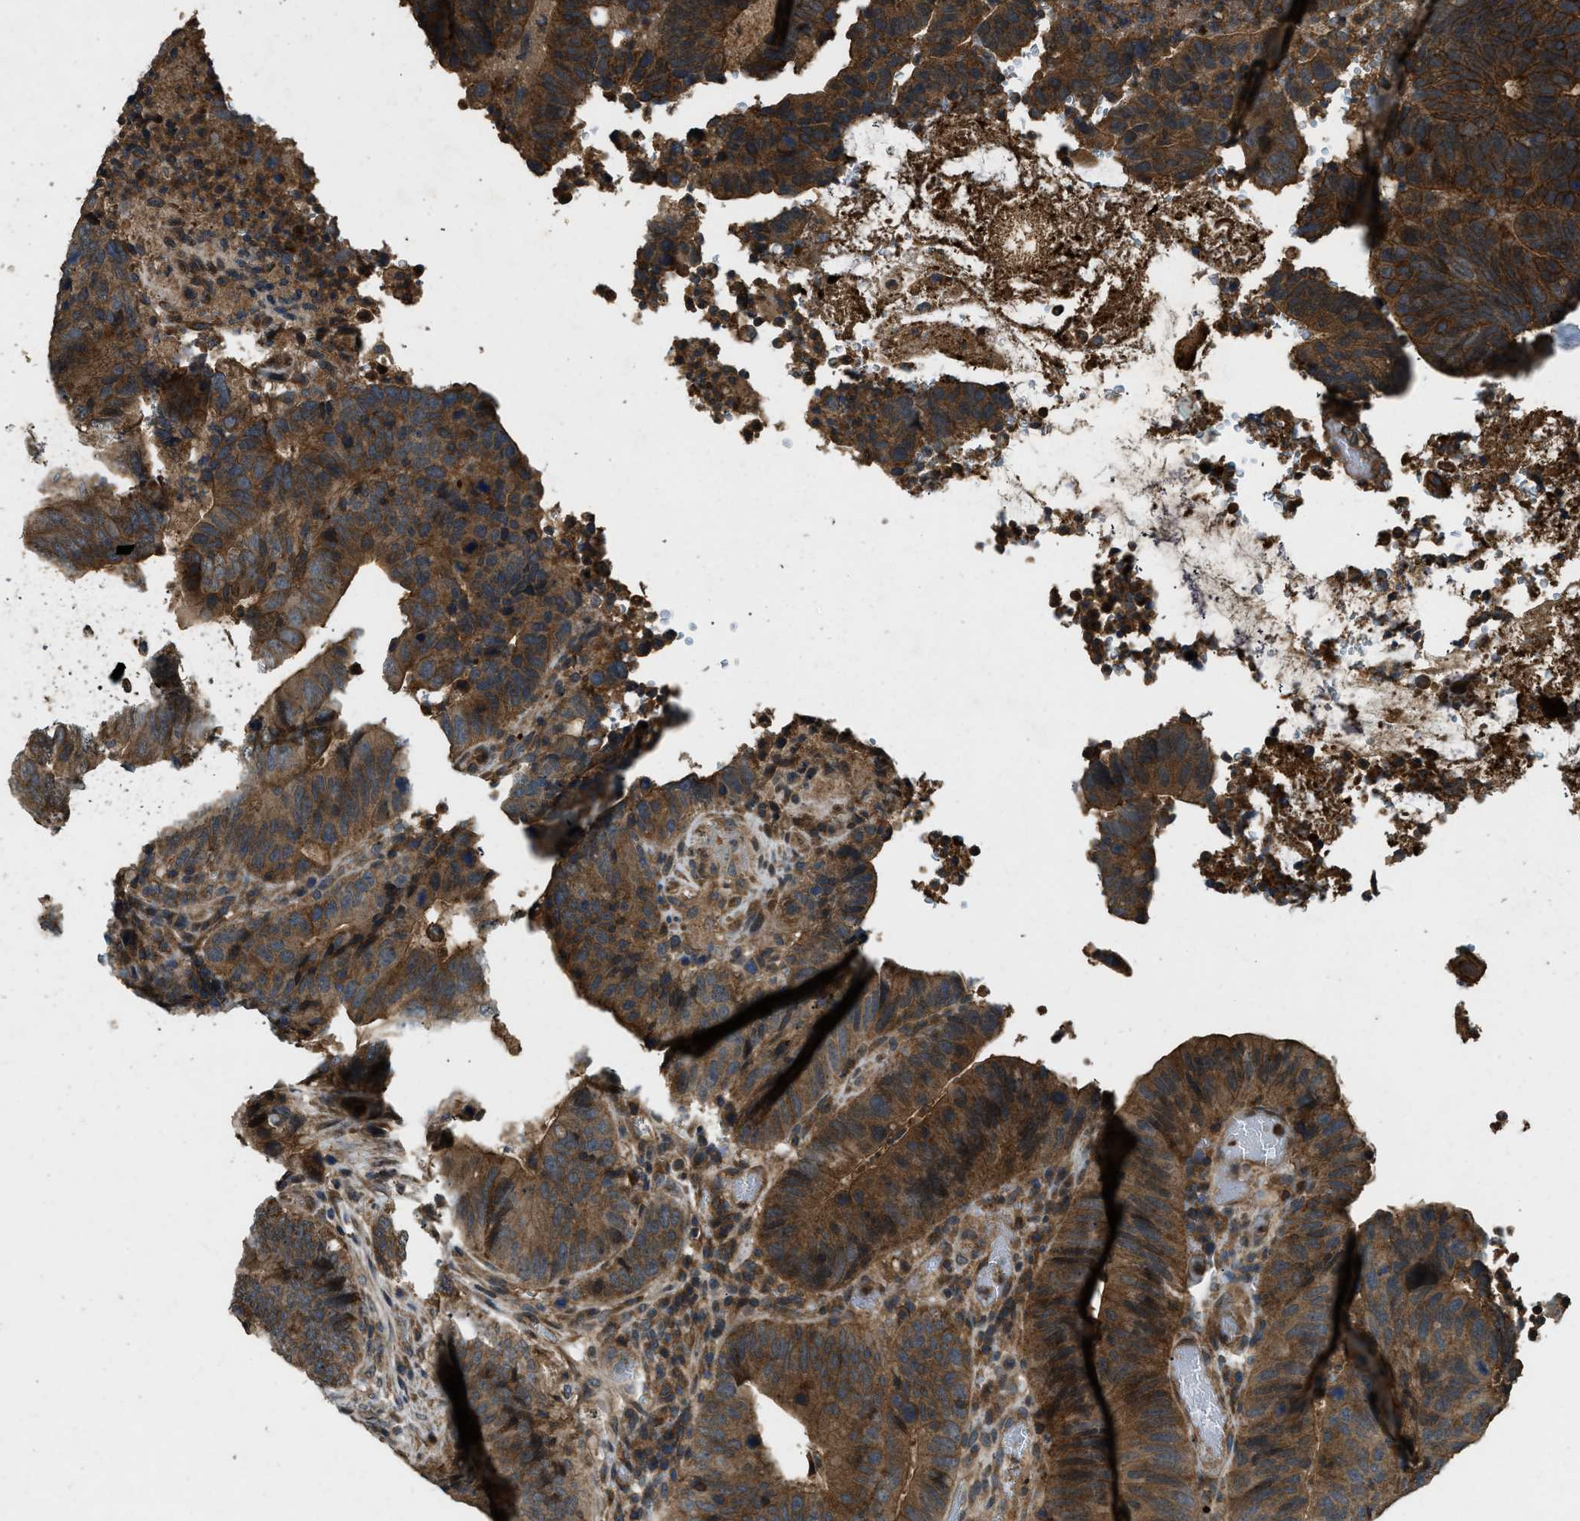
{"staining": {"intensity": "strong", "quantity": ">75%", "location": "cytoplasmic/membranous"}, "tissue": "colorectal cancer", "cell_type": "Tumor cells", "image_type": "cancer", "snomed": [{"axis": "morphology", "description": "Adenocarcinoma, NOS"}, {"axis": "topography", "description": "Colon"}], "caption": "Colorectal cancer was stained to show a protein in brown. There is high levels of strong cytoplasmic/membranous expression in approximately >75% of tumor cells.", "gene": "ATP8B1", "patient": {"sex": "male", "age": 56}}